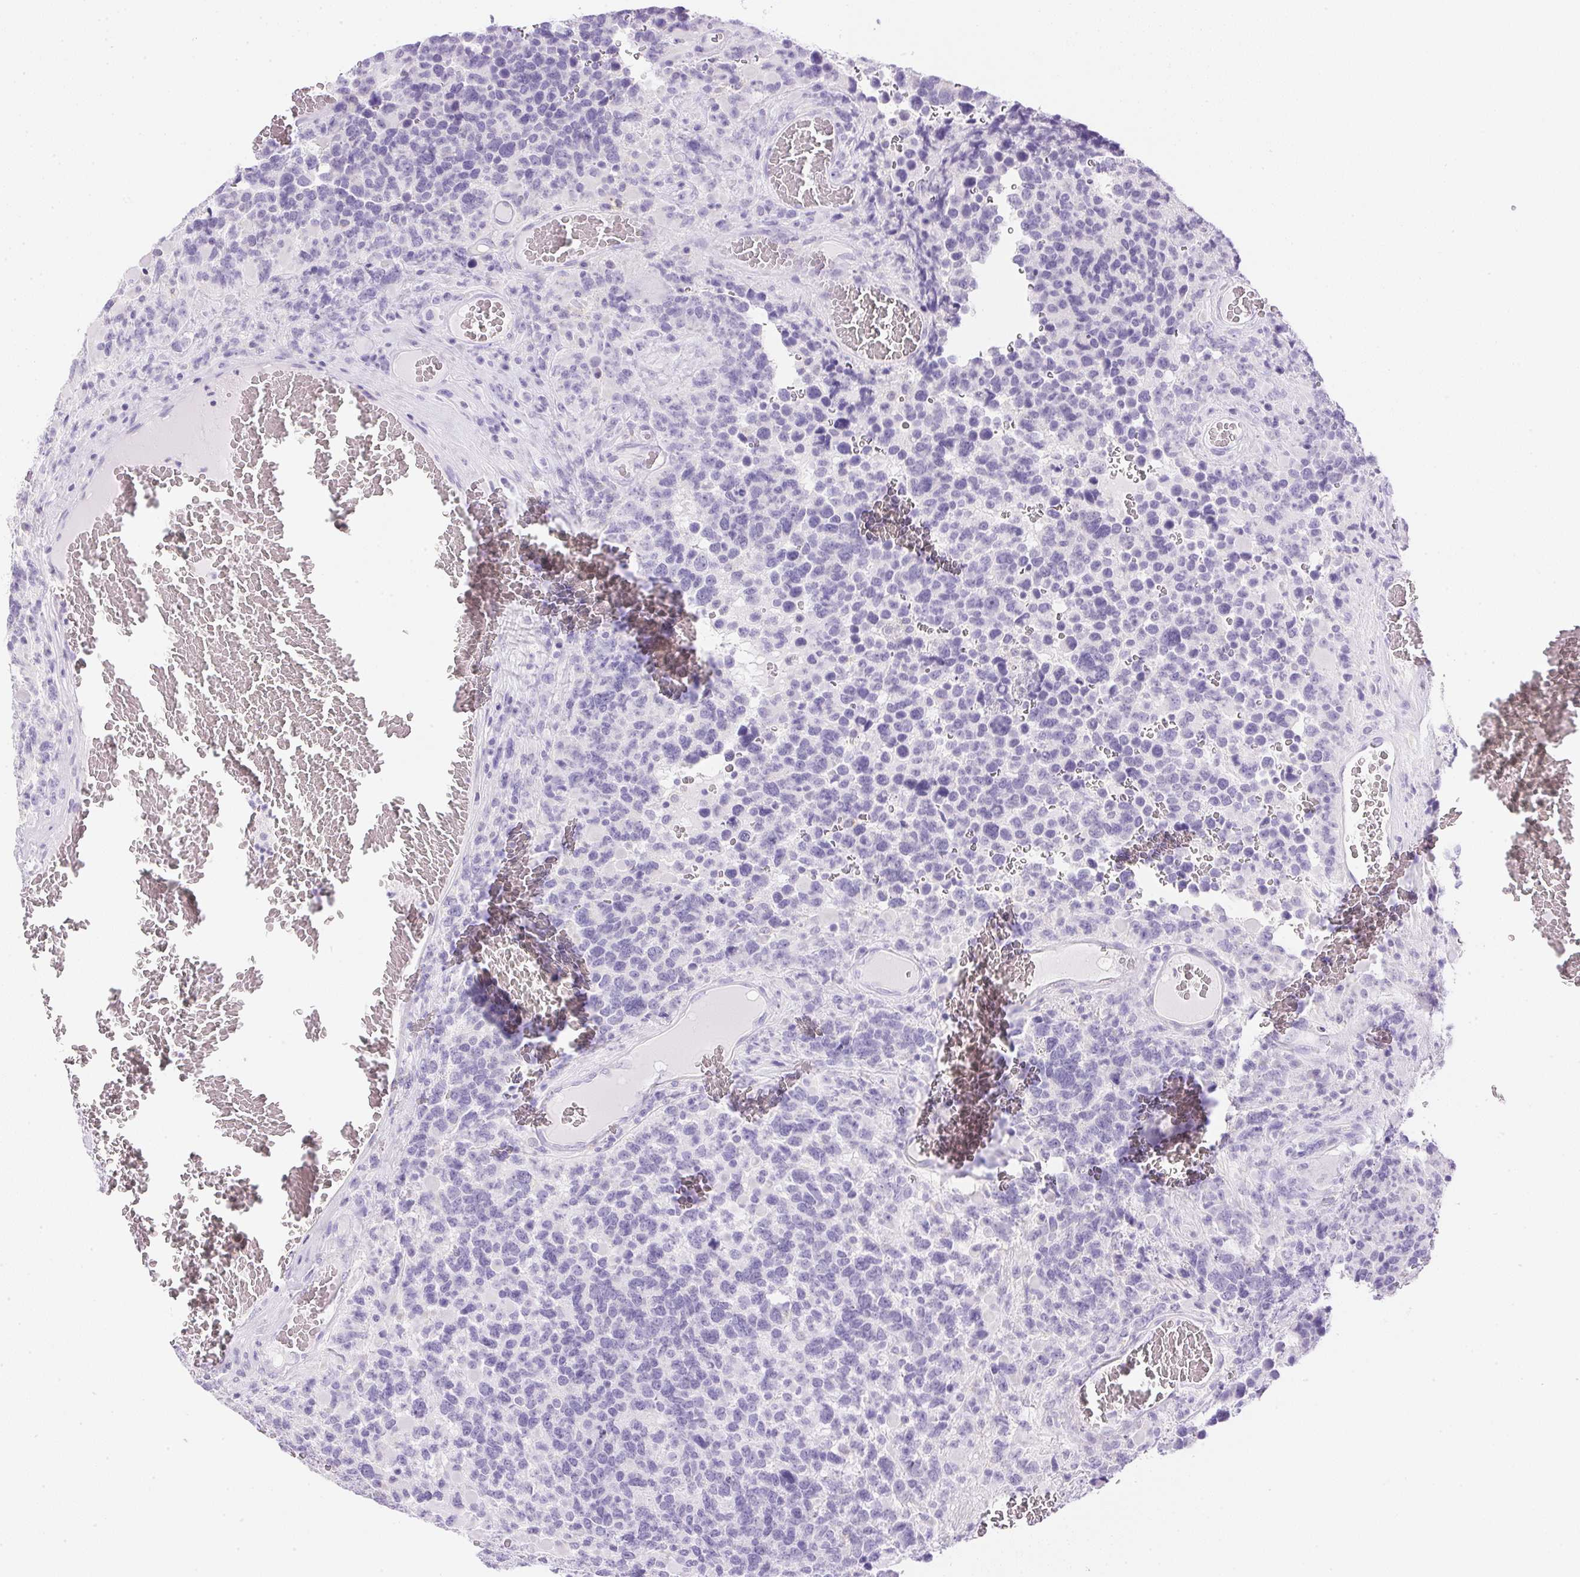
{"staining": {"intensity": "negative", "quantity": "none", "location": "none"}, "tissue": "glioma", "cell_type": "Tumor cells", "image_type": "cancer", "snomed": [{"axis": "morphology", "description": "Glioma, malignant, High grade"}, {"axis": "topography", "description": "Brain"}], "caption": "Immunohistochemistry (IHC) histopathology image of neoplastic tissue: human high-grade glioma (malignant) stained with DAB reveals no significant protein positivity in tumor cells.", "gene": "ATP6V1G3", "patient": {"sex": "female", "age": 40}}